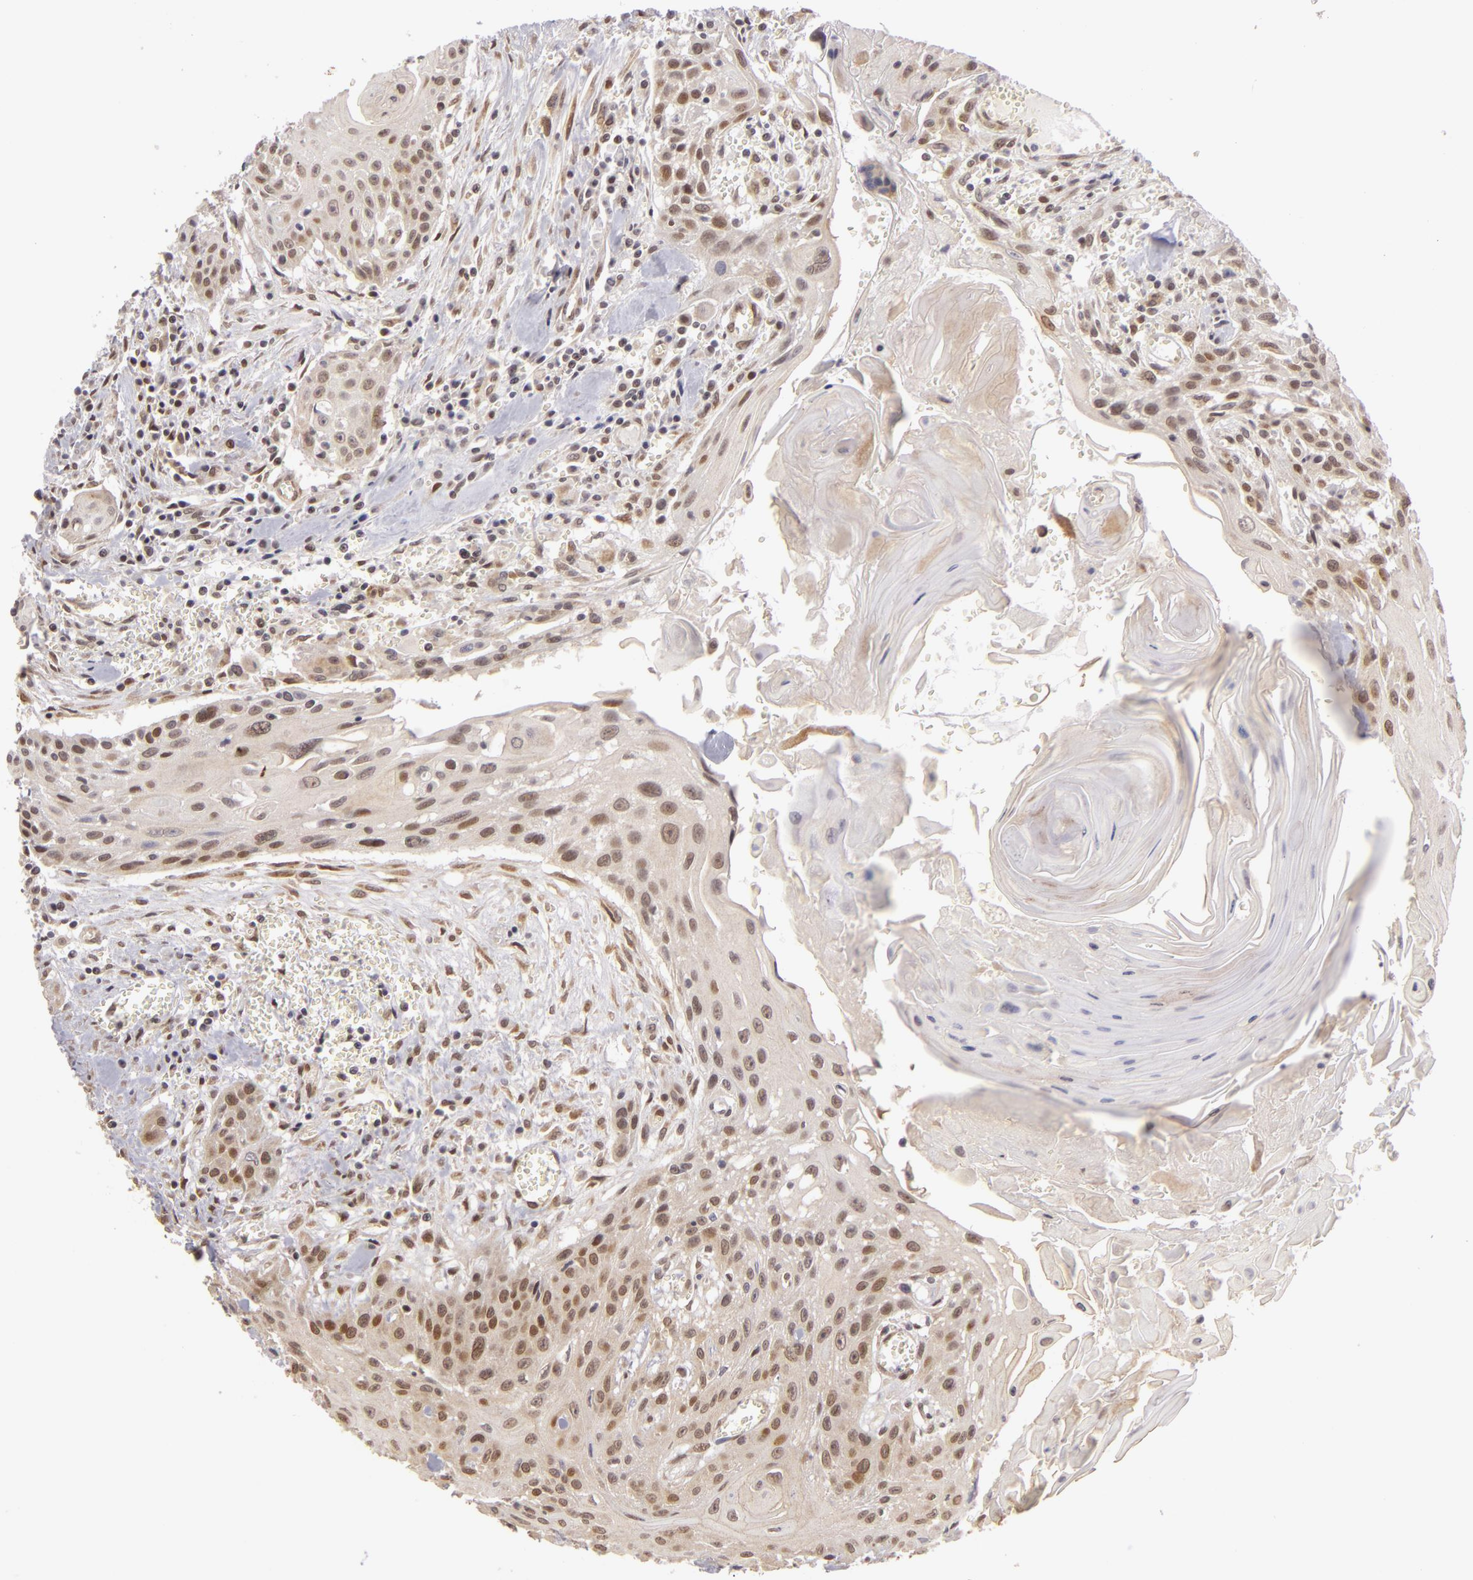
{"staining": {"intensity": "moderate", "quantity": ">75%", "location": "nuclear"}, "tissue": "head and neck cancer", "cell_type": "Tumor cells", "image_type": "cancer", "snomed": [{"axis": "morphology", "description": "Squamous cell carcinoma, NOS"}, {"axis": "morphology", "description": "Squamous cell carcinoma, metastatic, NOS"}, {"axis": "topography", "description": "Lymph node"}, {"axis": "topography", "description": "Salivary gland"}, {"axis": "topography", "description": "Head-Neck"}], "caption": "A photomicrograph of human head and neck cancer (metastatic squamous cell carcinoma) stained for a protein displays moderate nuclear brown staining in tumor cells.", "gene": "ZNF133", "patient": {"sex": "female", "age": 74}}